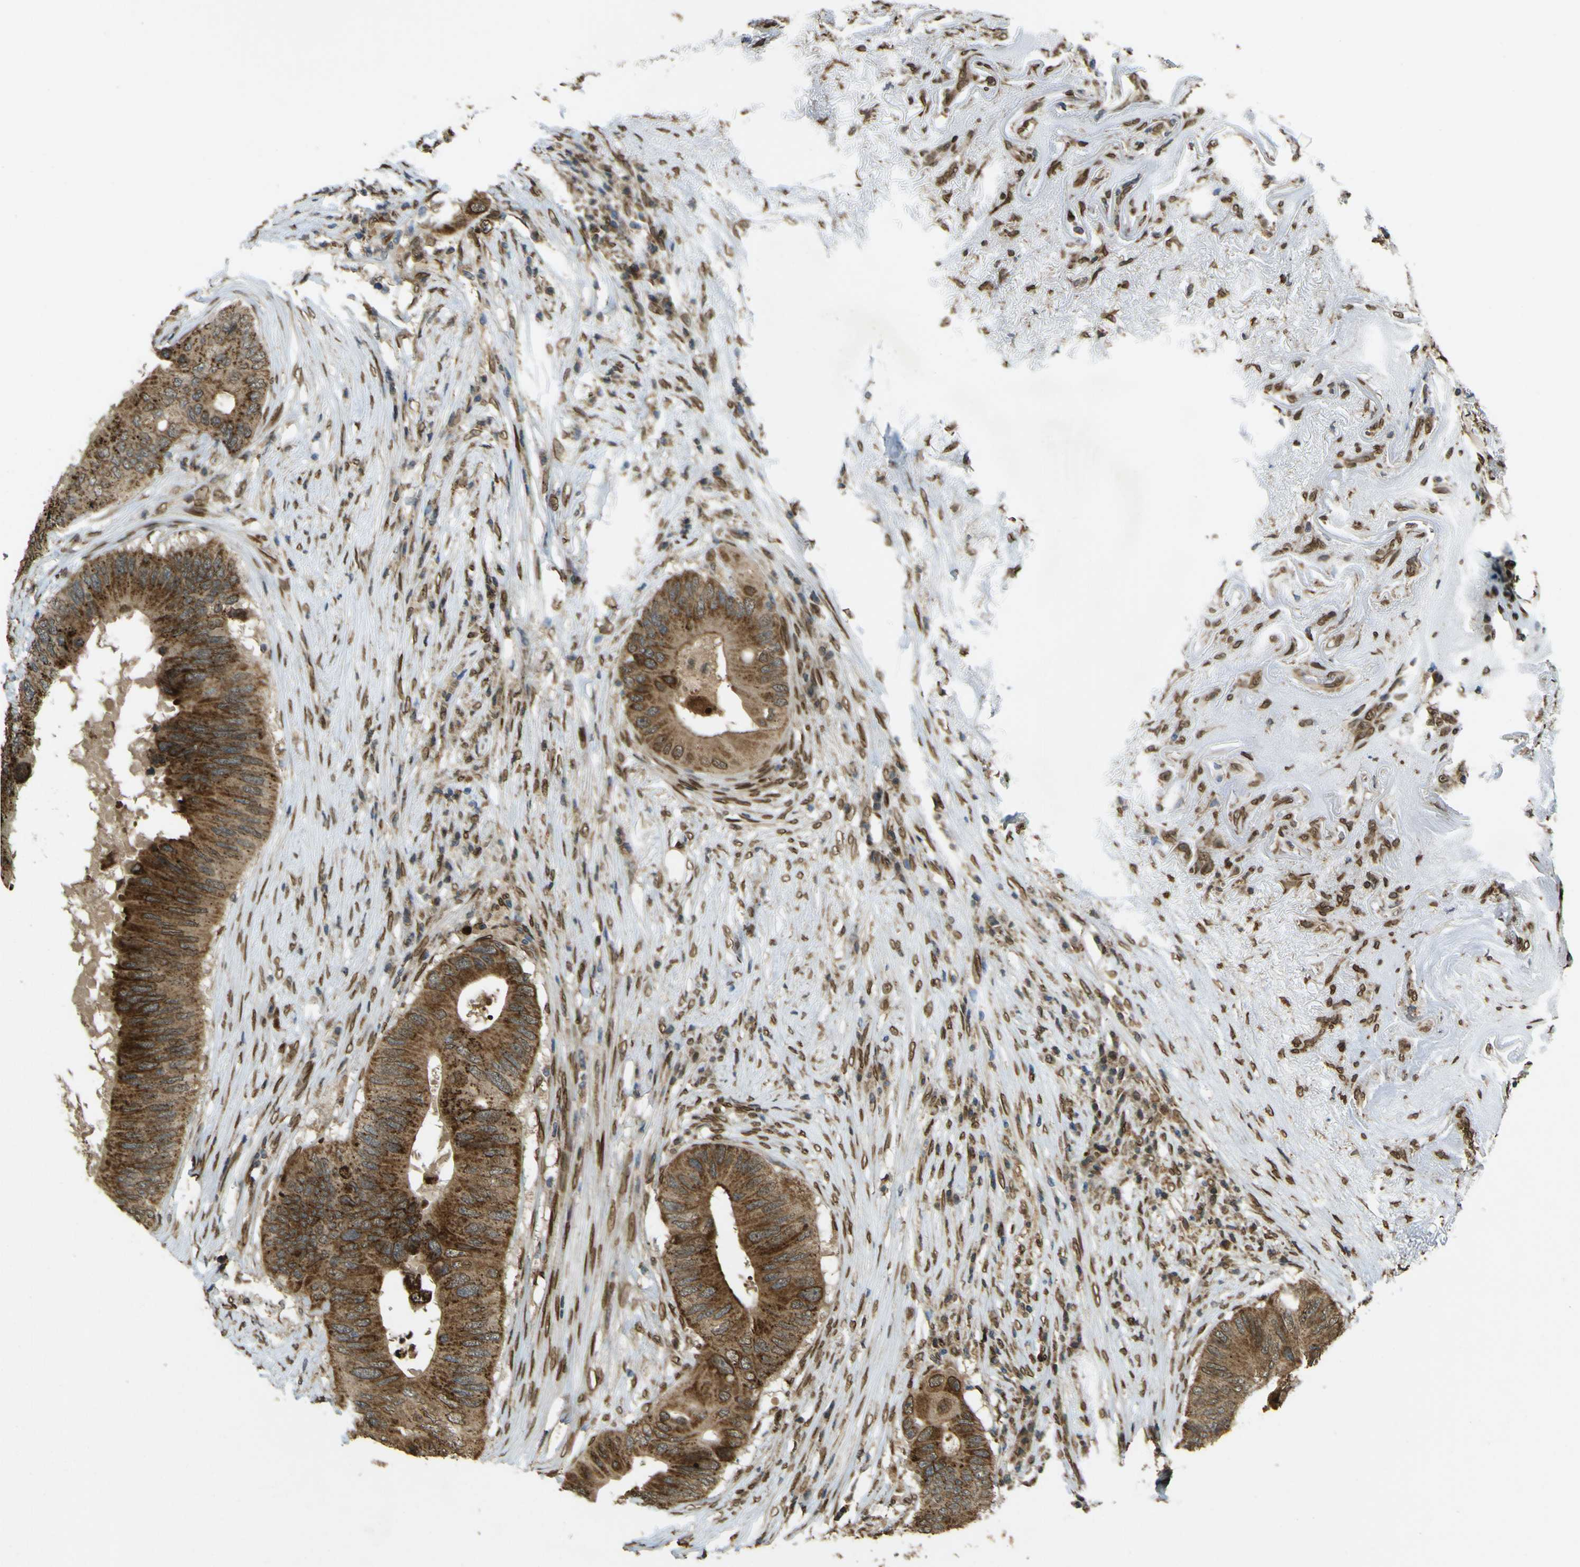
{"staining": {"intensity": "moderate", "quantity": ">75%", "location": "cytoplasmic/membranous"}, "tissue": "colorectal cancer", "cell_type": "Tumor cells", "image_type": "cancer", "snomed": [{"axis": "morphology", "description": "Adenocarcinoma, NOS"}, {"axis": "topography", "description": "Colon"}], "caption": "DAB (3,3'-diaminobenzidine) immunohistochemical staining of colorectal adenocarcinoma demonstrates moderate cytoplasmic/membranous protein staining in approximately >75% of tumor cells.", "gene": "GALNT1", "patient": {"sex": "male", "age": 71}}